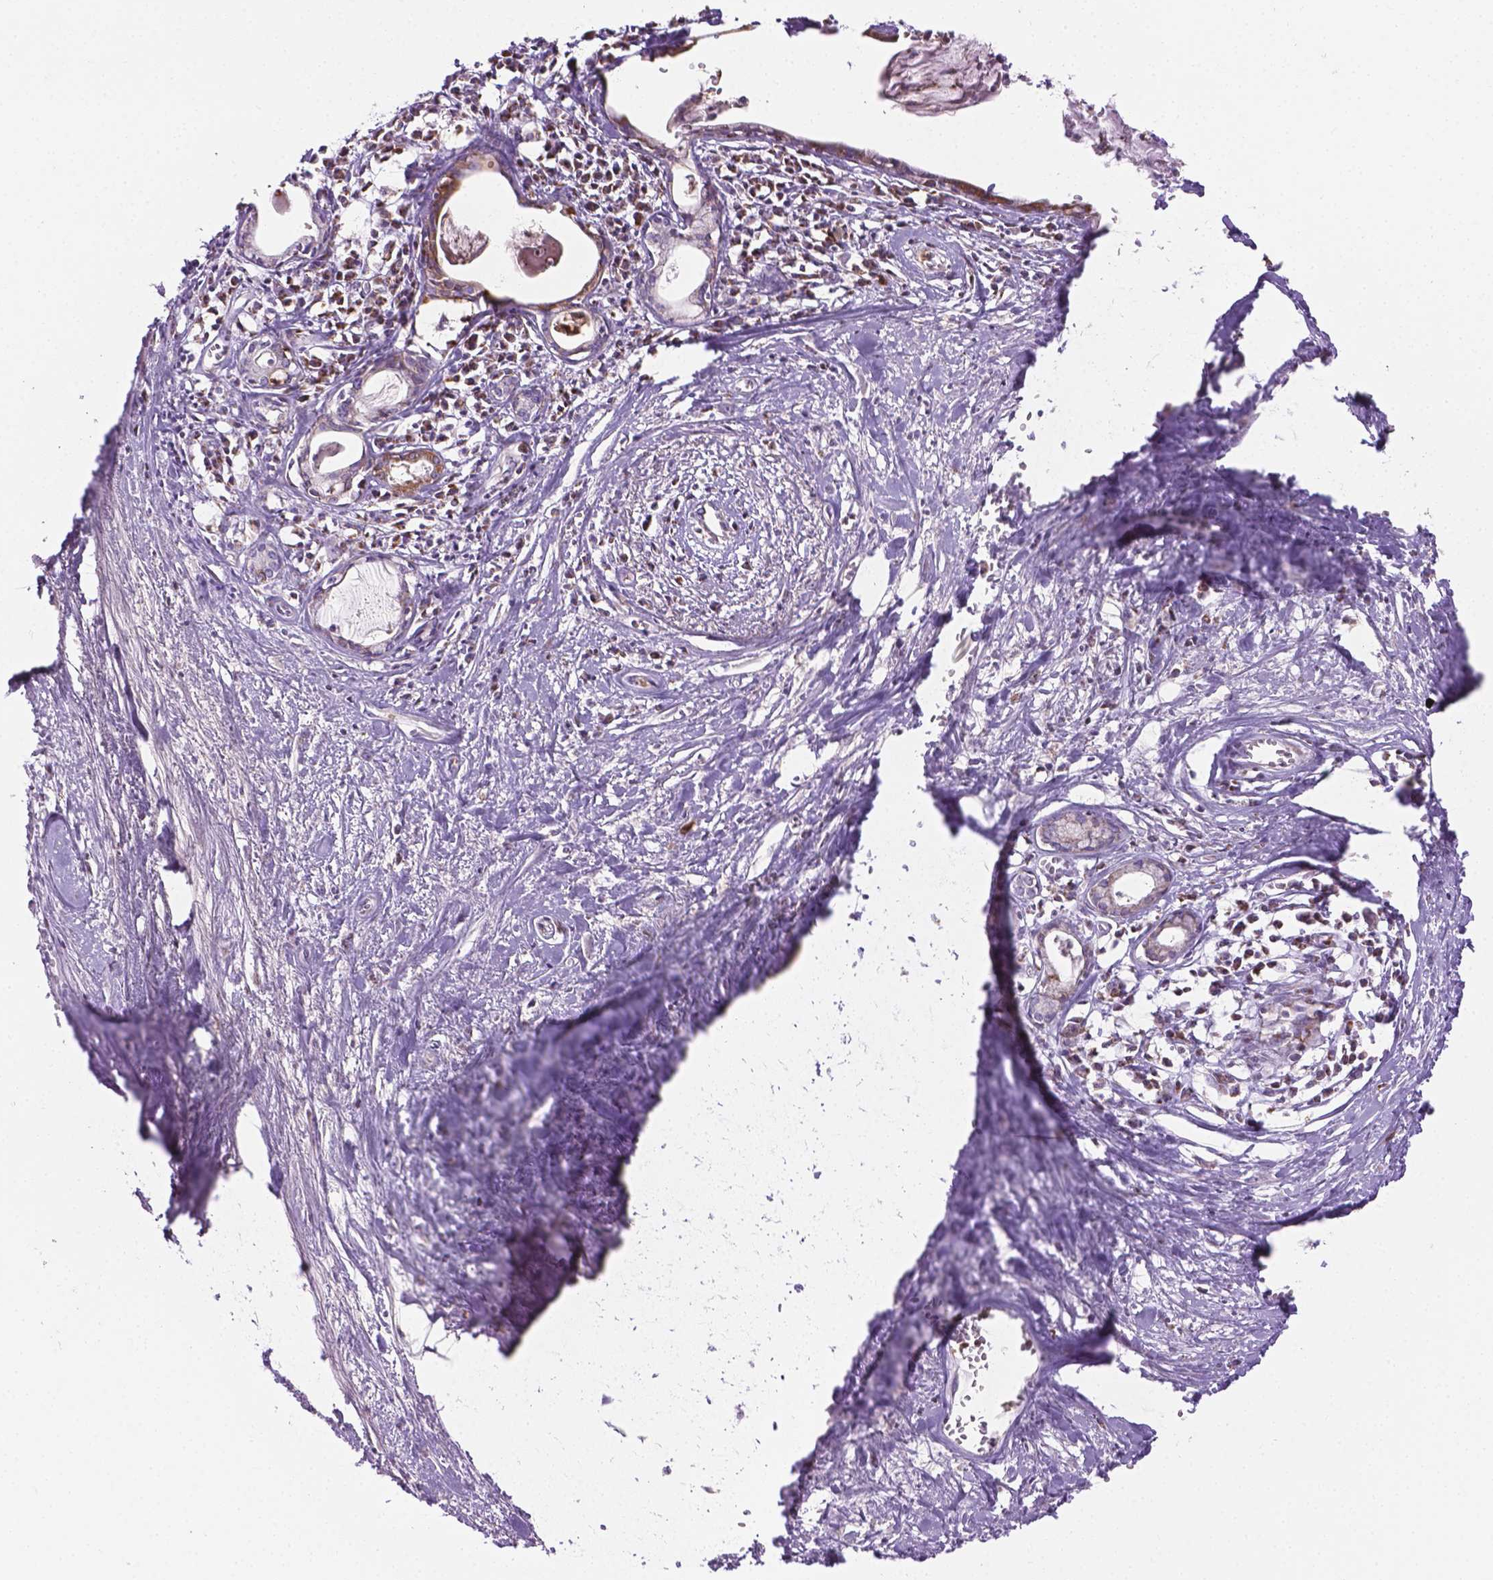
{"staining": {"intensity": "moderate", "quantity": ">75%", "location": "cytoplasmic/membranous"}, "tissue": "adipose tissue", "cell_type": "Adipocytes", "image_type": "normal", "snomed": [{"axis": "morphology", "description": "Normal tissue, NOS"}, {"axis": "morphology", "description": "Squamous cell carcinoma, NOS"}, {"axis": "topography", "description": "Cartilage tissue"}, {"axis": "topography", "description": "Head-Neck"}], "caption": "Benign adipose tissue demonstrates moderate cytoplasmic/membranous staining in about >75% of adipocytes, visualized by immunohistochemistry.", "gene": "PIBF1", "patient": {"sex": "male", "age": 57}}